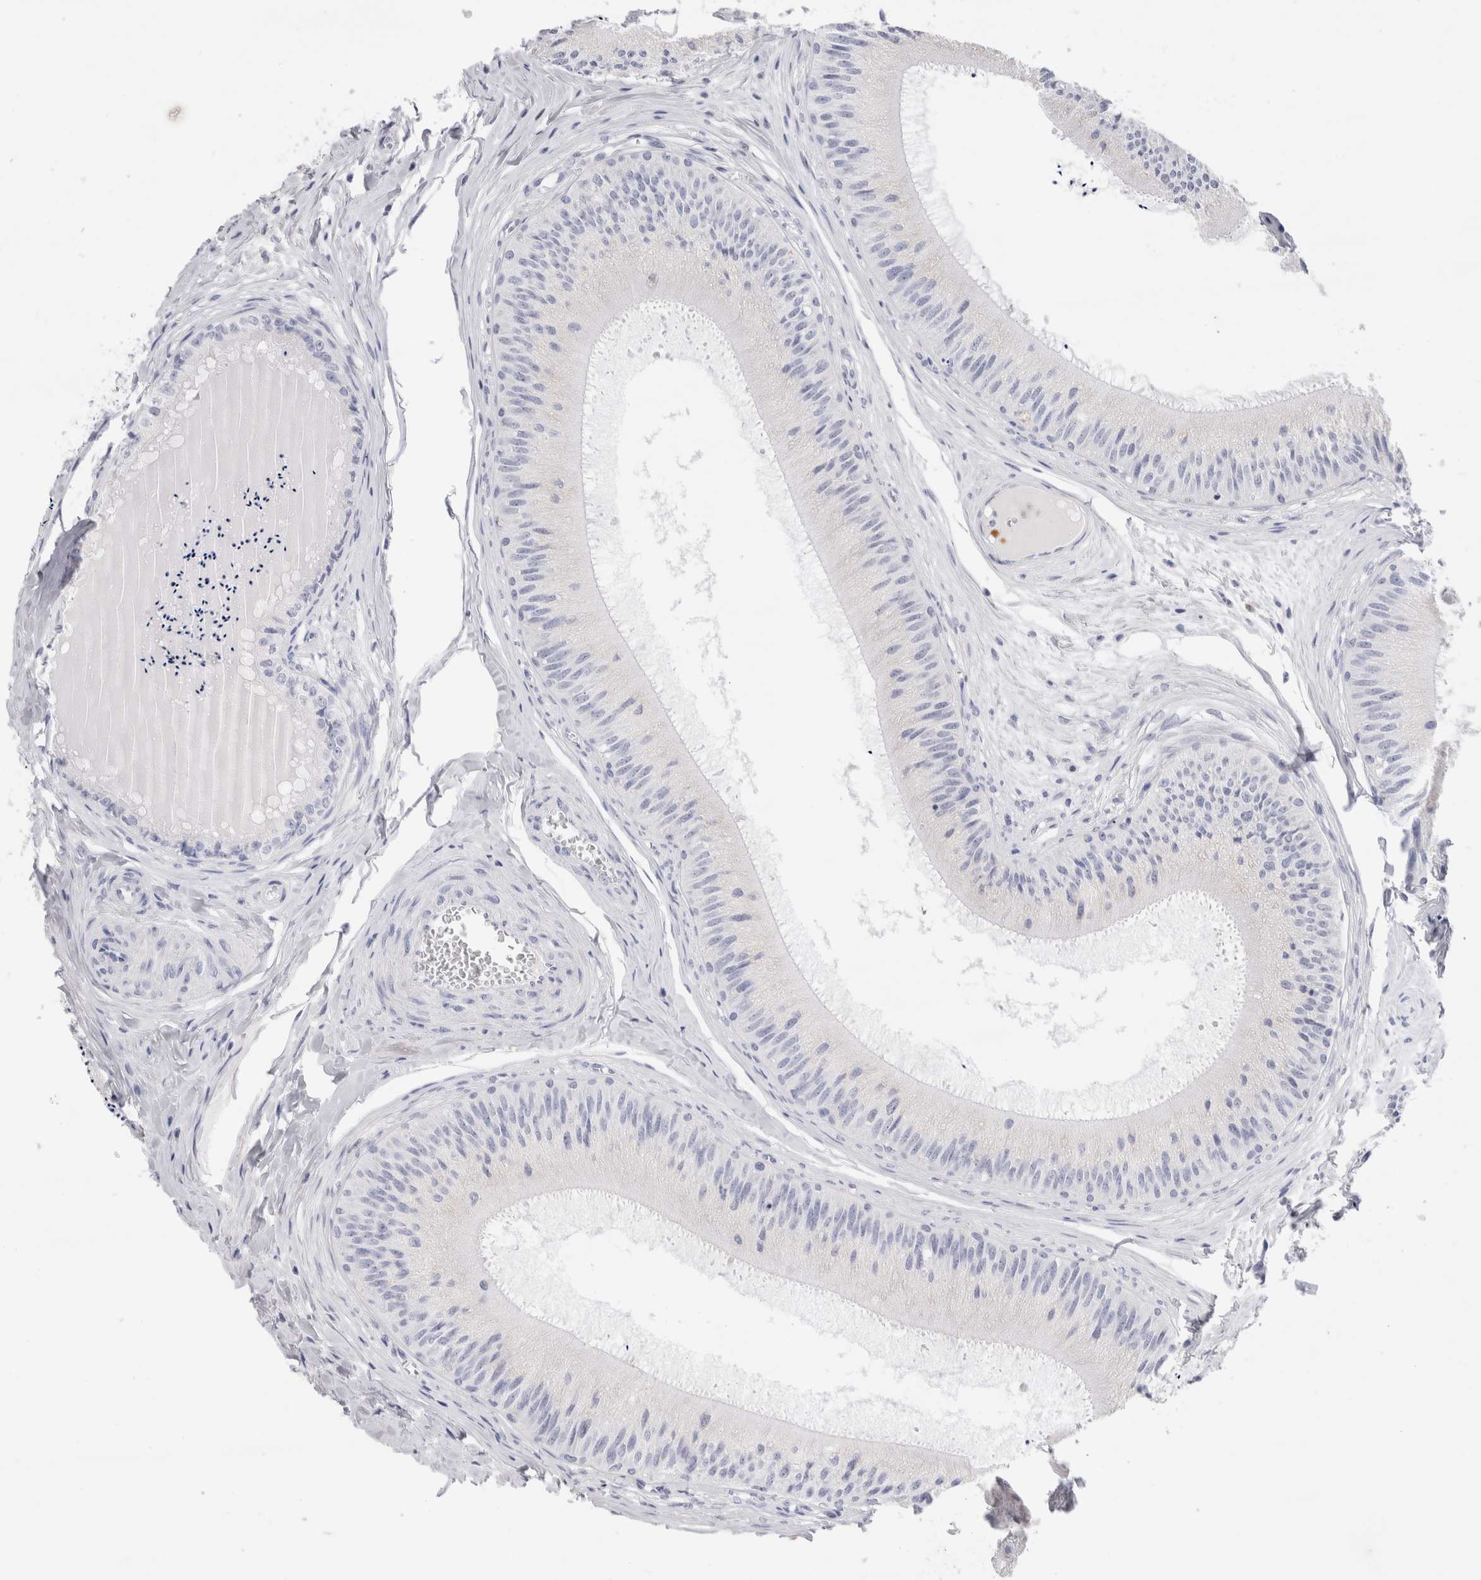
{"staining": {"intensity": "negative", "quantity": "none", "location": "none"}, "tissue": "epididymis", "cell_type": "Glandular cells", "image_type": "normal", "snomed": [{"axis": "morphology", "description": "Normal tissue, NOS"}, {"axis": "topography", "description": "Epididymis"}], "caption": "This histopathology image is of normal epididymis stained with immunohistochemistry to label a protein in brown with the nuclei are counter-stained blue. There is no expression in glandular cells.", "gene": "SLC10A5", "patient": {"sex": "male", "age": 31}}